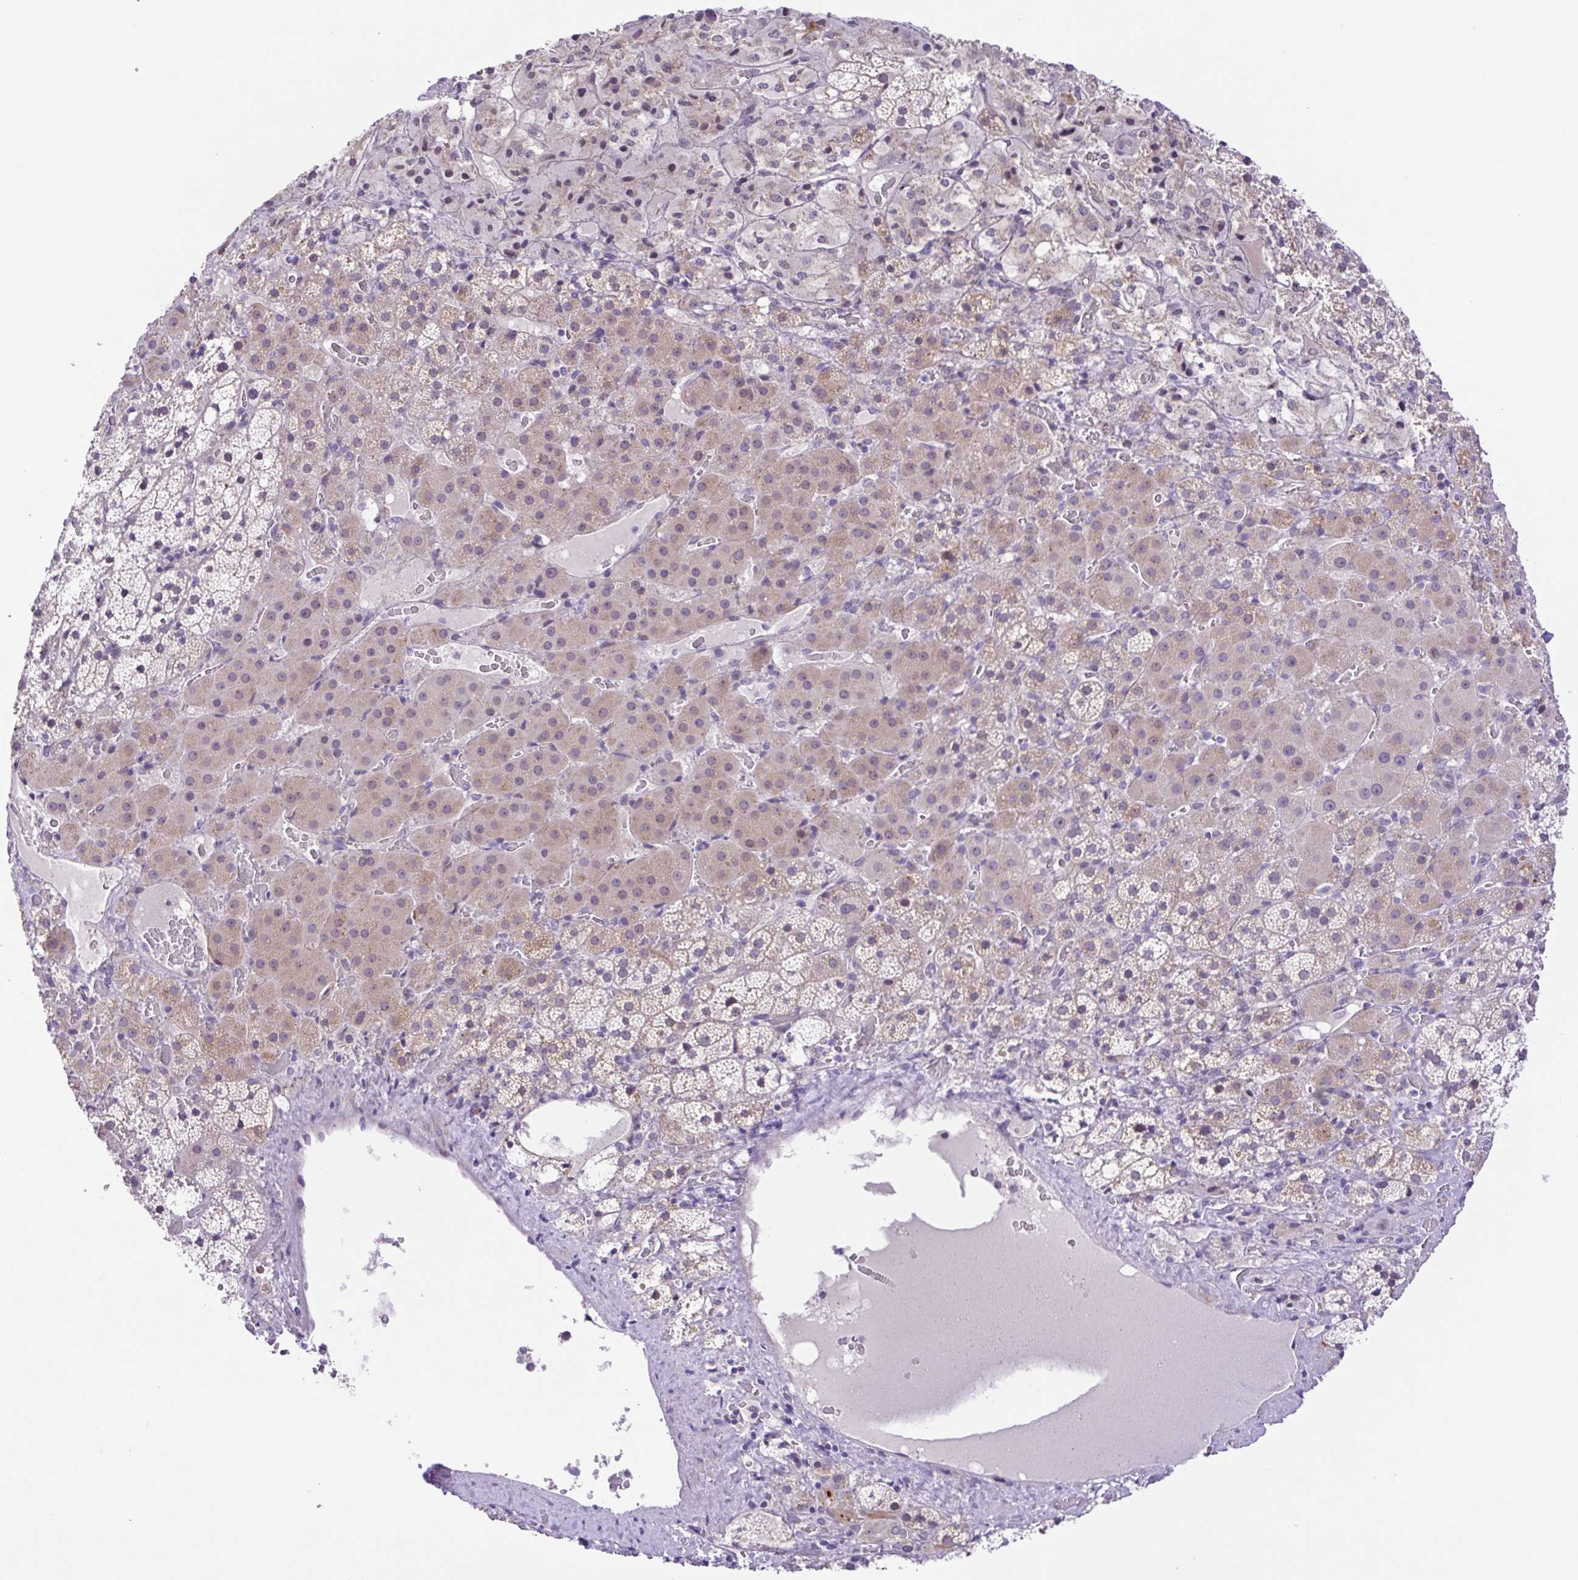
{"staining": {"intensity": "weak", "quantity": "25%-75%", "location": "cytoplasmic/membranous"}, "tissue": "adrenal gland", "cell_type": "Glandular cells", "image_type": "normal", "snomed": [{"axis": "morphology", "description": "Normal tissue, NOS"}, {"axis": "topography", "description": "Adrenal gland"}], "caption": "Immunohistochemistry (IHC) histopathology image of unremarkable adrenal gland: adrenal gland stained using IHC shows low levels of weak protein expression localized specifically in the cytoplasmic/membranous of glandular cells, appearing as a cytoplasmic/membranous brown color.", "gene": "DCLK2", "patient": {"sex": "male", "age": 53}}